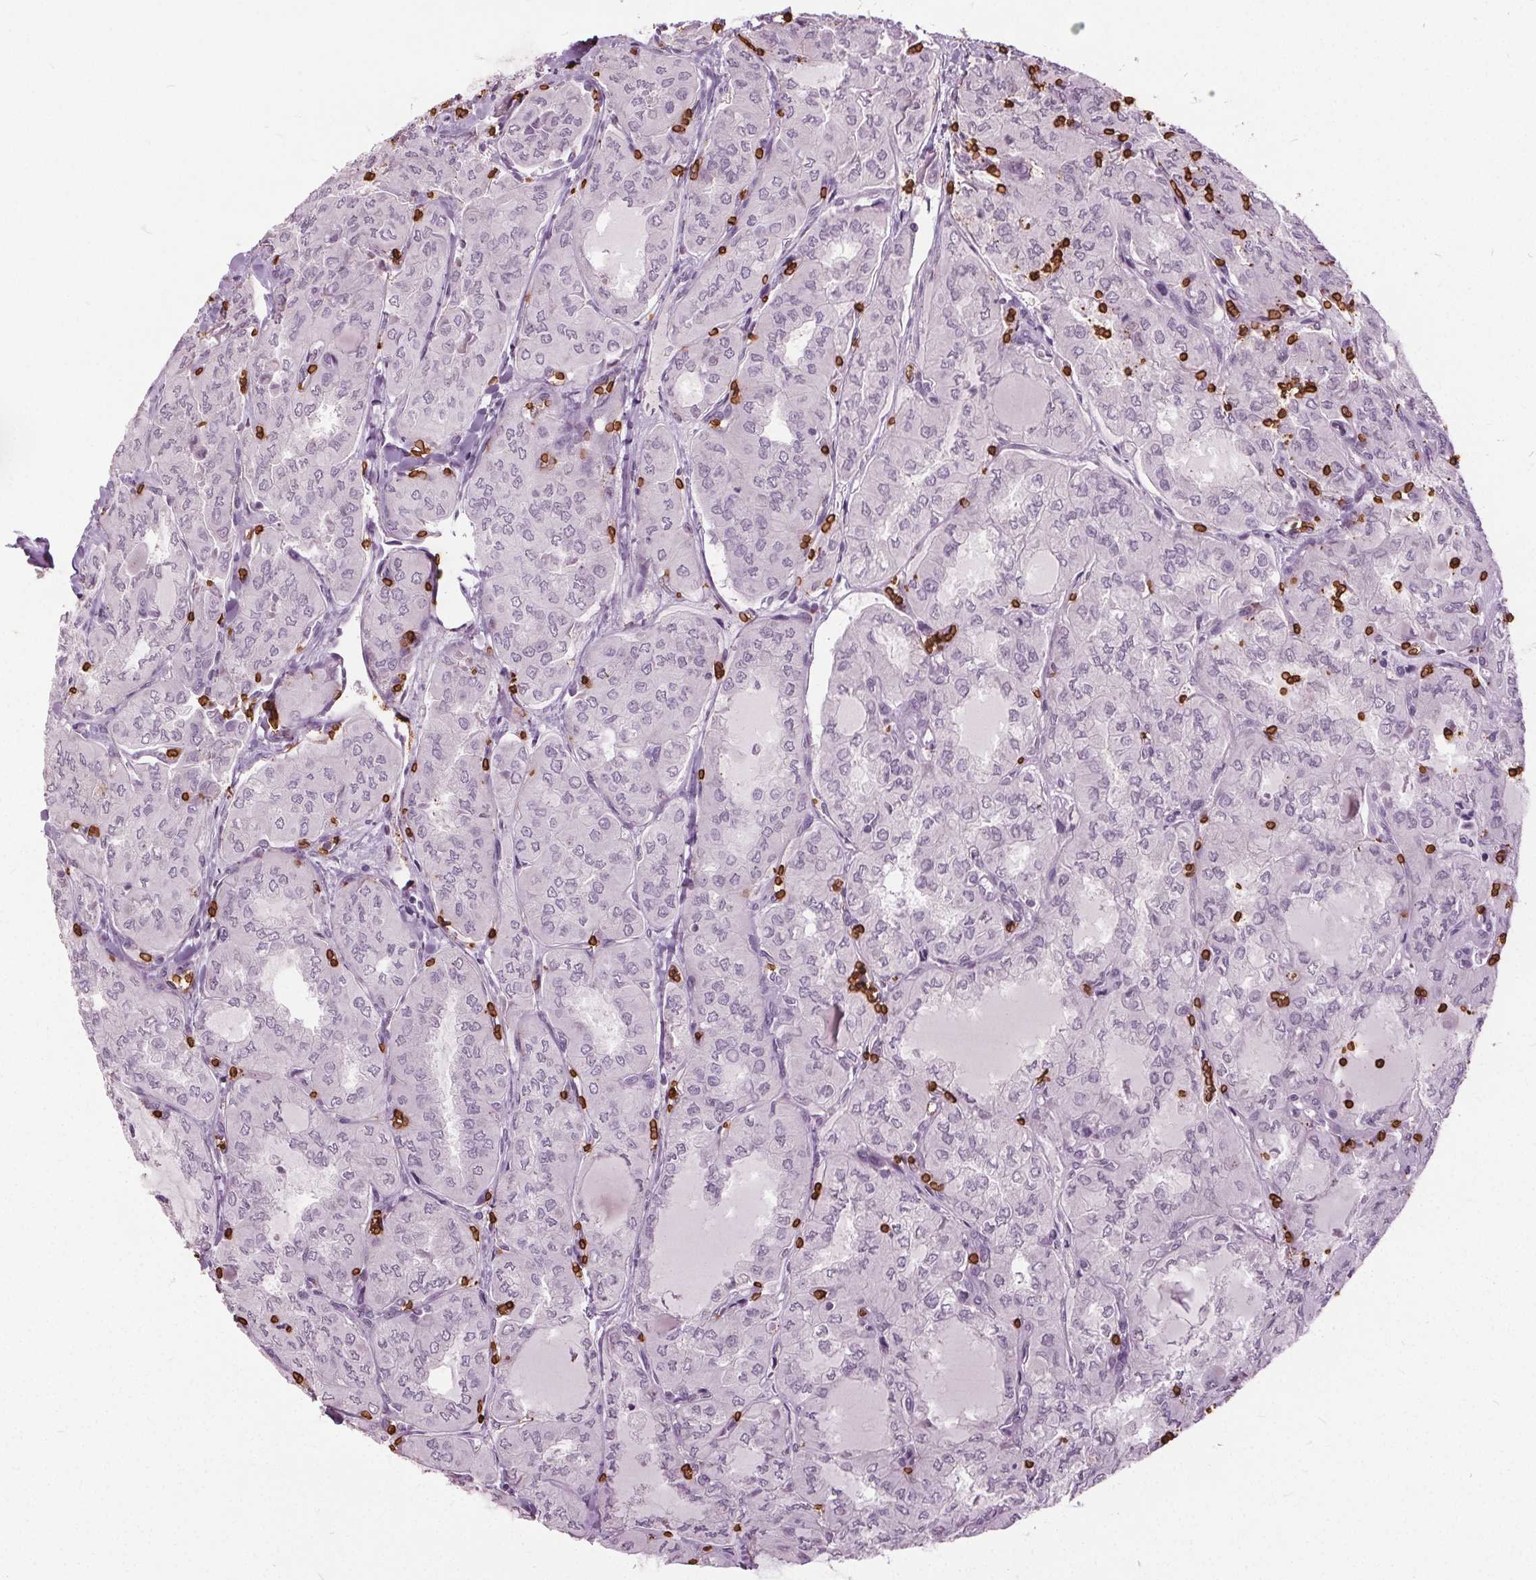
{"staining": {"intensity": "negative", "quantity": "none", "location": "none"}, "tissue": "thyroid cancer", "cell_type": "Tumor cells", "image_type": "cancer", "snomed": [{"axis": "morphology", "description": "Papillary adenocarcinoma, NOS"}, {"axis": "topography", "description": "Thyroid gland"}], "caption": "Immunohistochemistry (IHC) image of thyroid cancer stained for a protein (brown), which exhibits no expression in tumor cells.", "gene": "SLC4A1", "patient": {"sex": "male", "age": 20}}